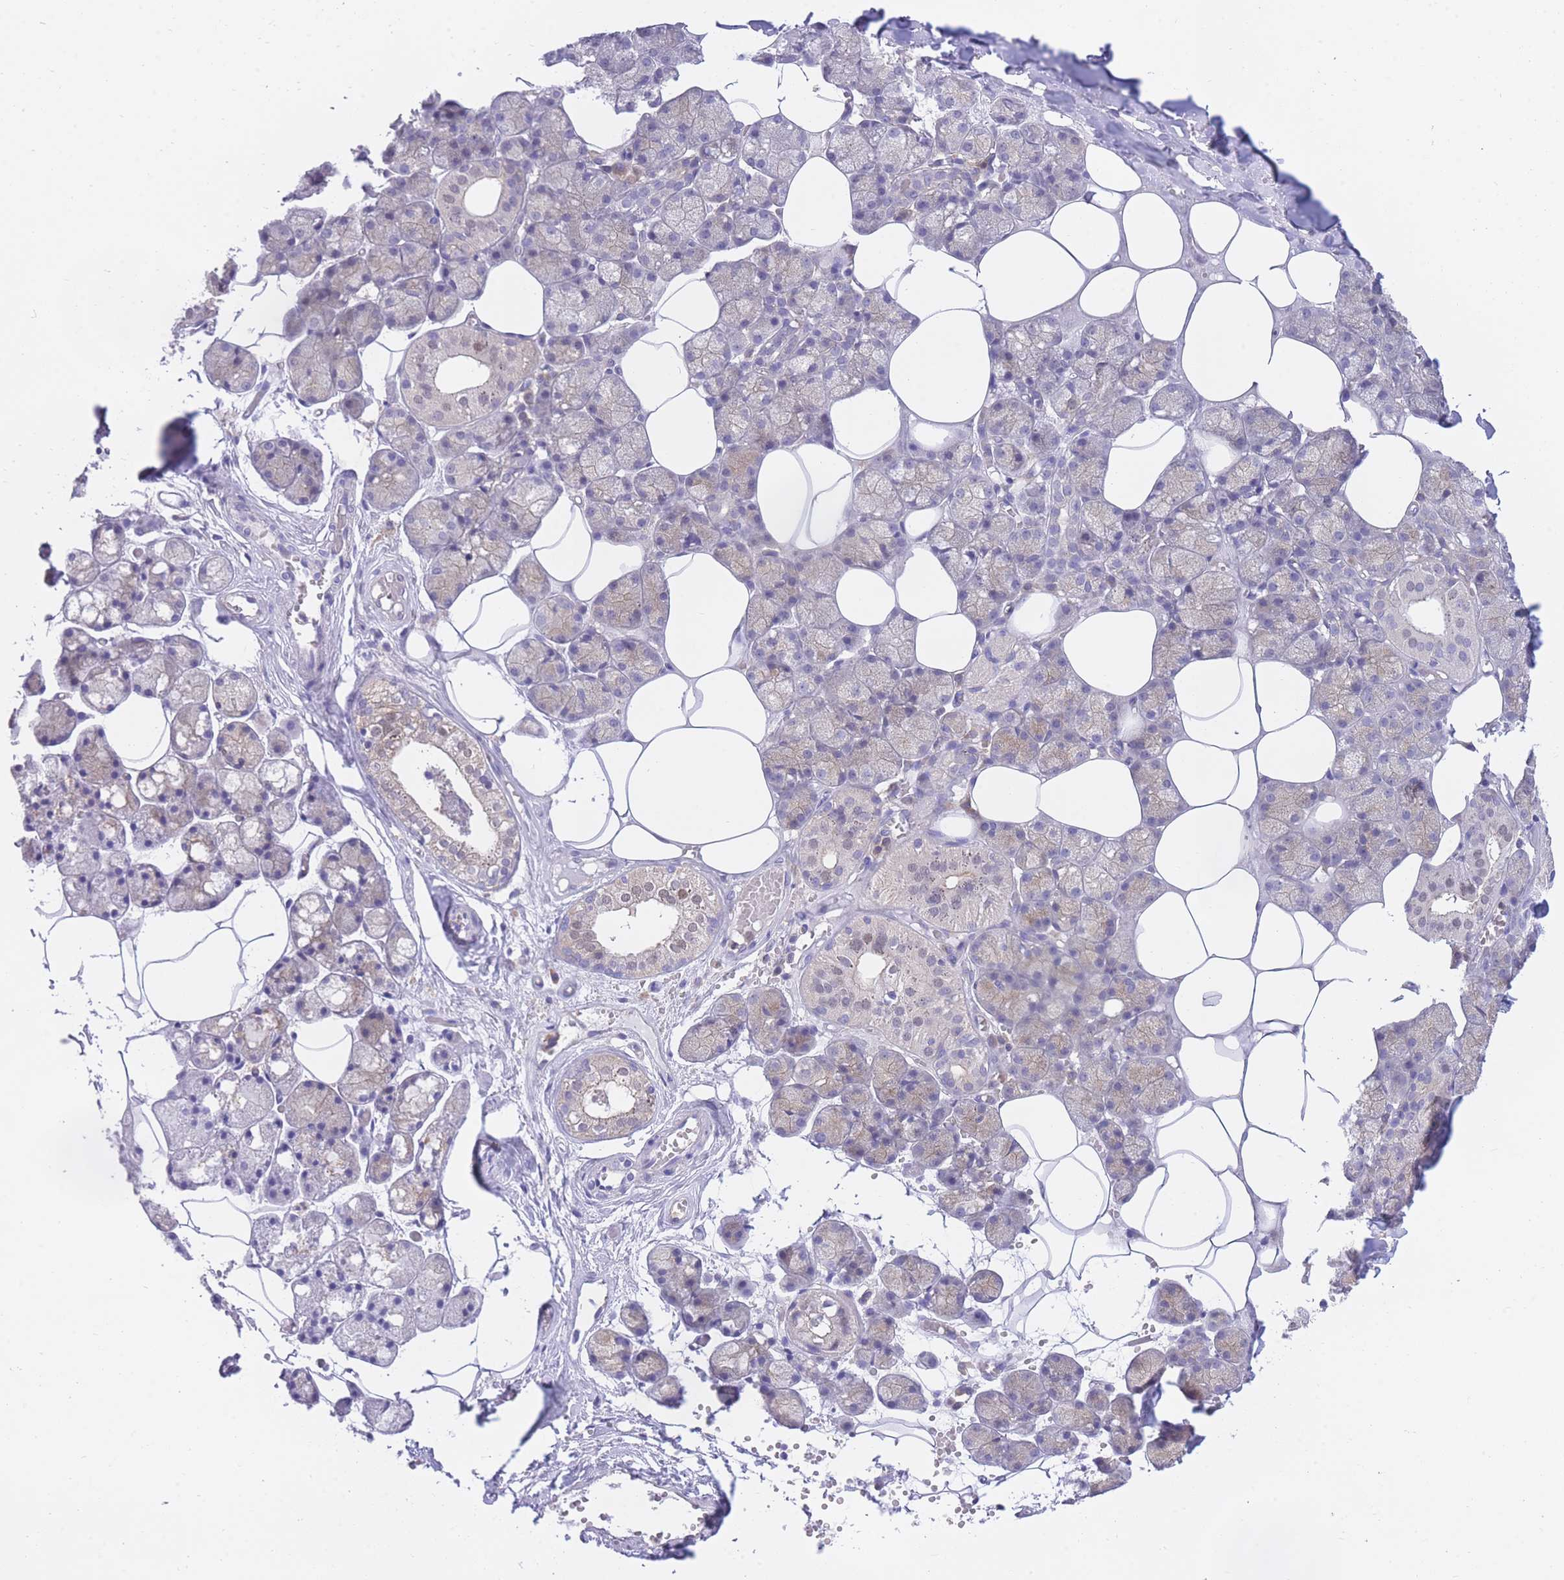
{"staining": {"intensity": "moderate", "quantity": "<25%", "location": "cytoplasmic/membranous,nuclear"}, "tissue": "salivary gland", "cell_type": "Glandular cells", "image_type": "normal", "snomed": [{"axis": "morphology", "description": "Normal tissue, NOS"}, {"axis": "topography", "description": "Salivary gland"}], "caption": "This micrograph displays benign salivary gland stained with immunohistochemistry (IHC) to label a protein in brown. The cytoplasmic/membranous,nuclear of glandular cells show moderate positivity for the protein. Nuclei are counter-stained blue.", "gene": "NAMPT", "patient": {"sex": "male", "age": 62}}